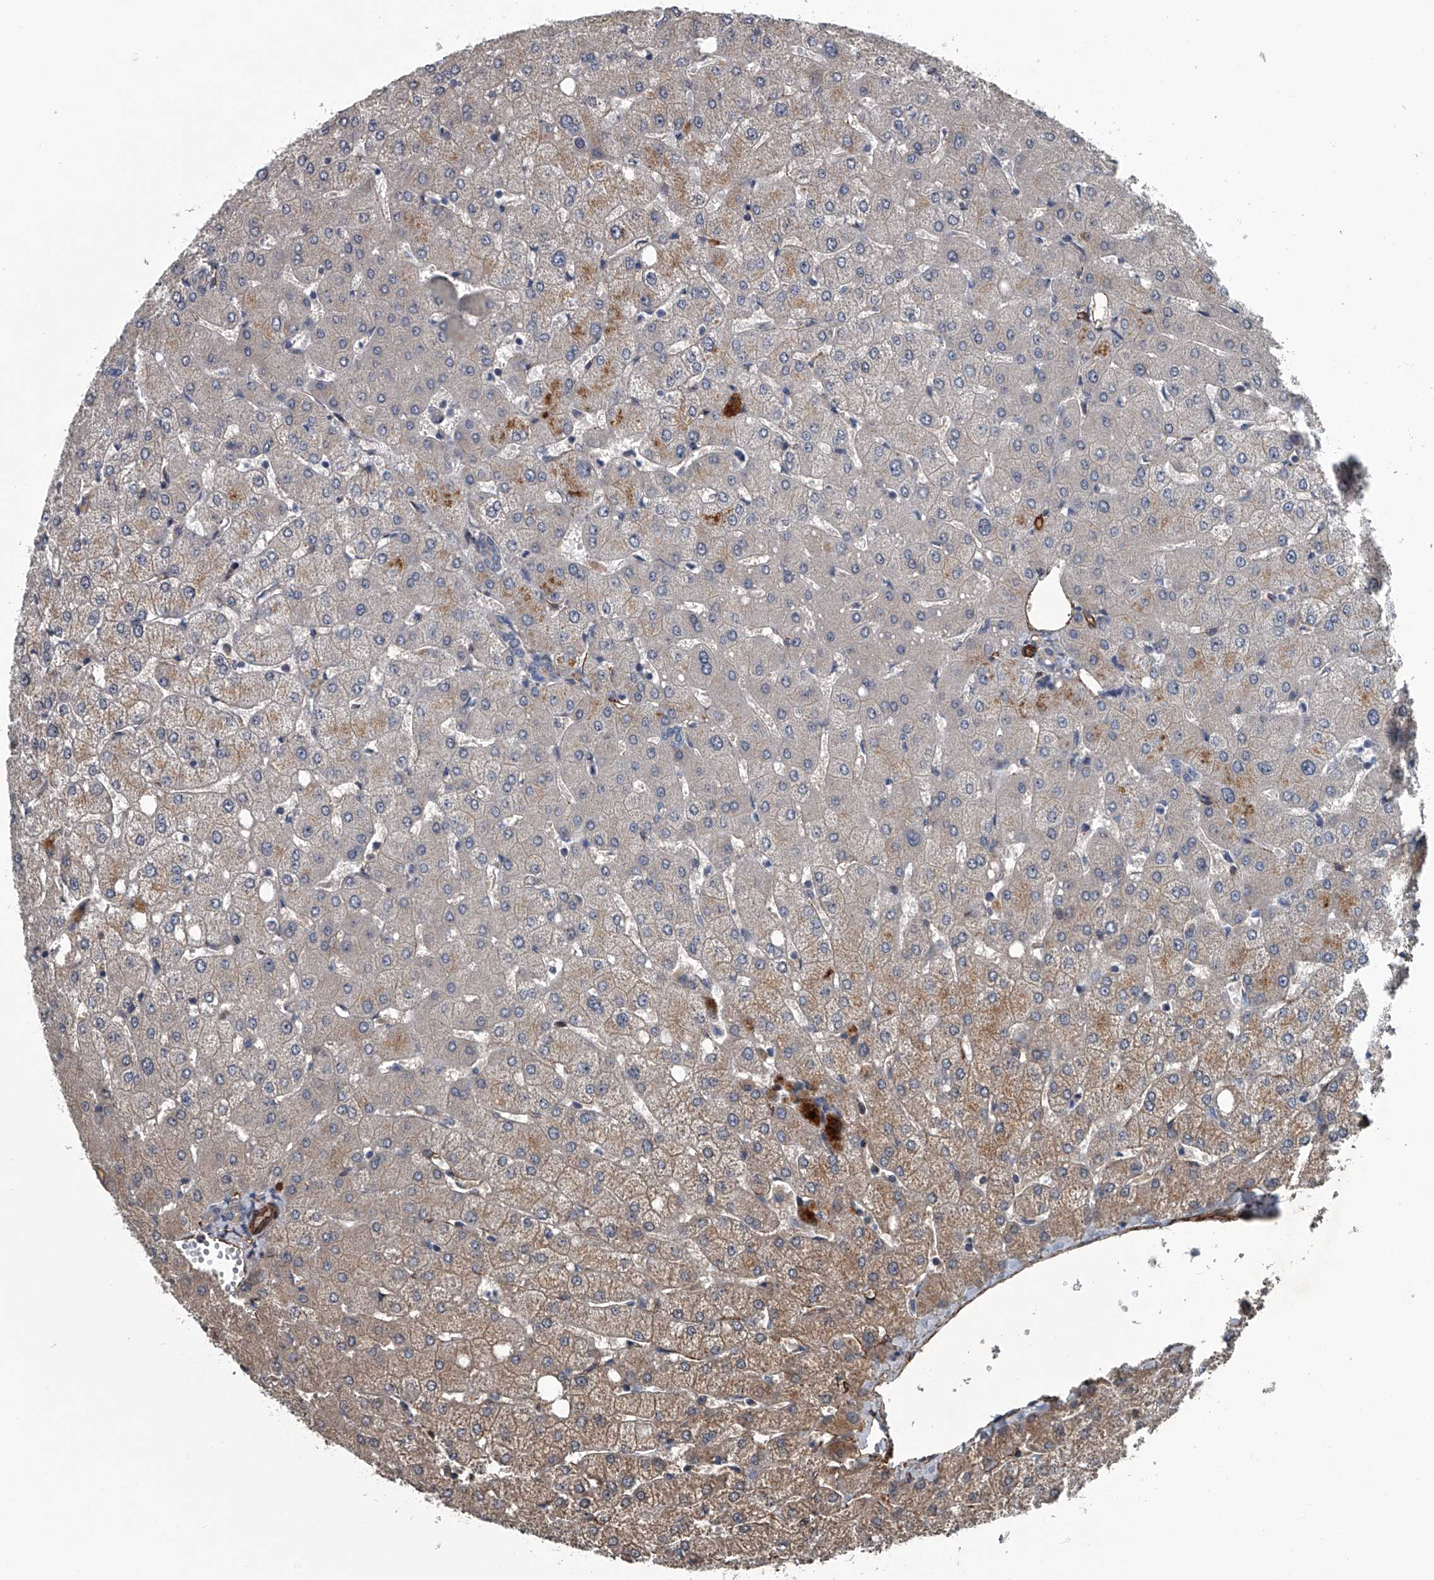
{"staining": {"intensity": "weak", "quantity": "<25%", "location": "cytoplasmic/membranous"}, "tissue": "liver", "cell_type": "Cholangiocytes", "image_type": "normal", "snomed": [{"axis": "morphology", "description": "Normal tissue, NOS"}, {"axis": "topography", "description": "Liver"}], "caption": "A high-resolution image shows immunohistochemistry staining of benign liver, which displays no significant expression in cholangiocytes.", "gene": "LDLRAD2", "patient": {"sex": "female", "age": 54}}